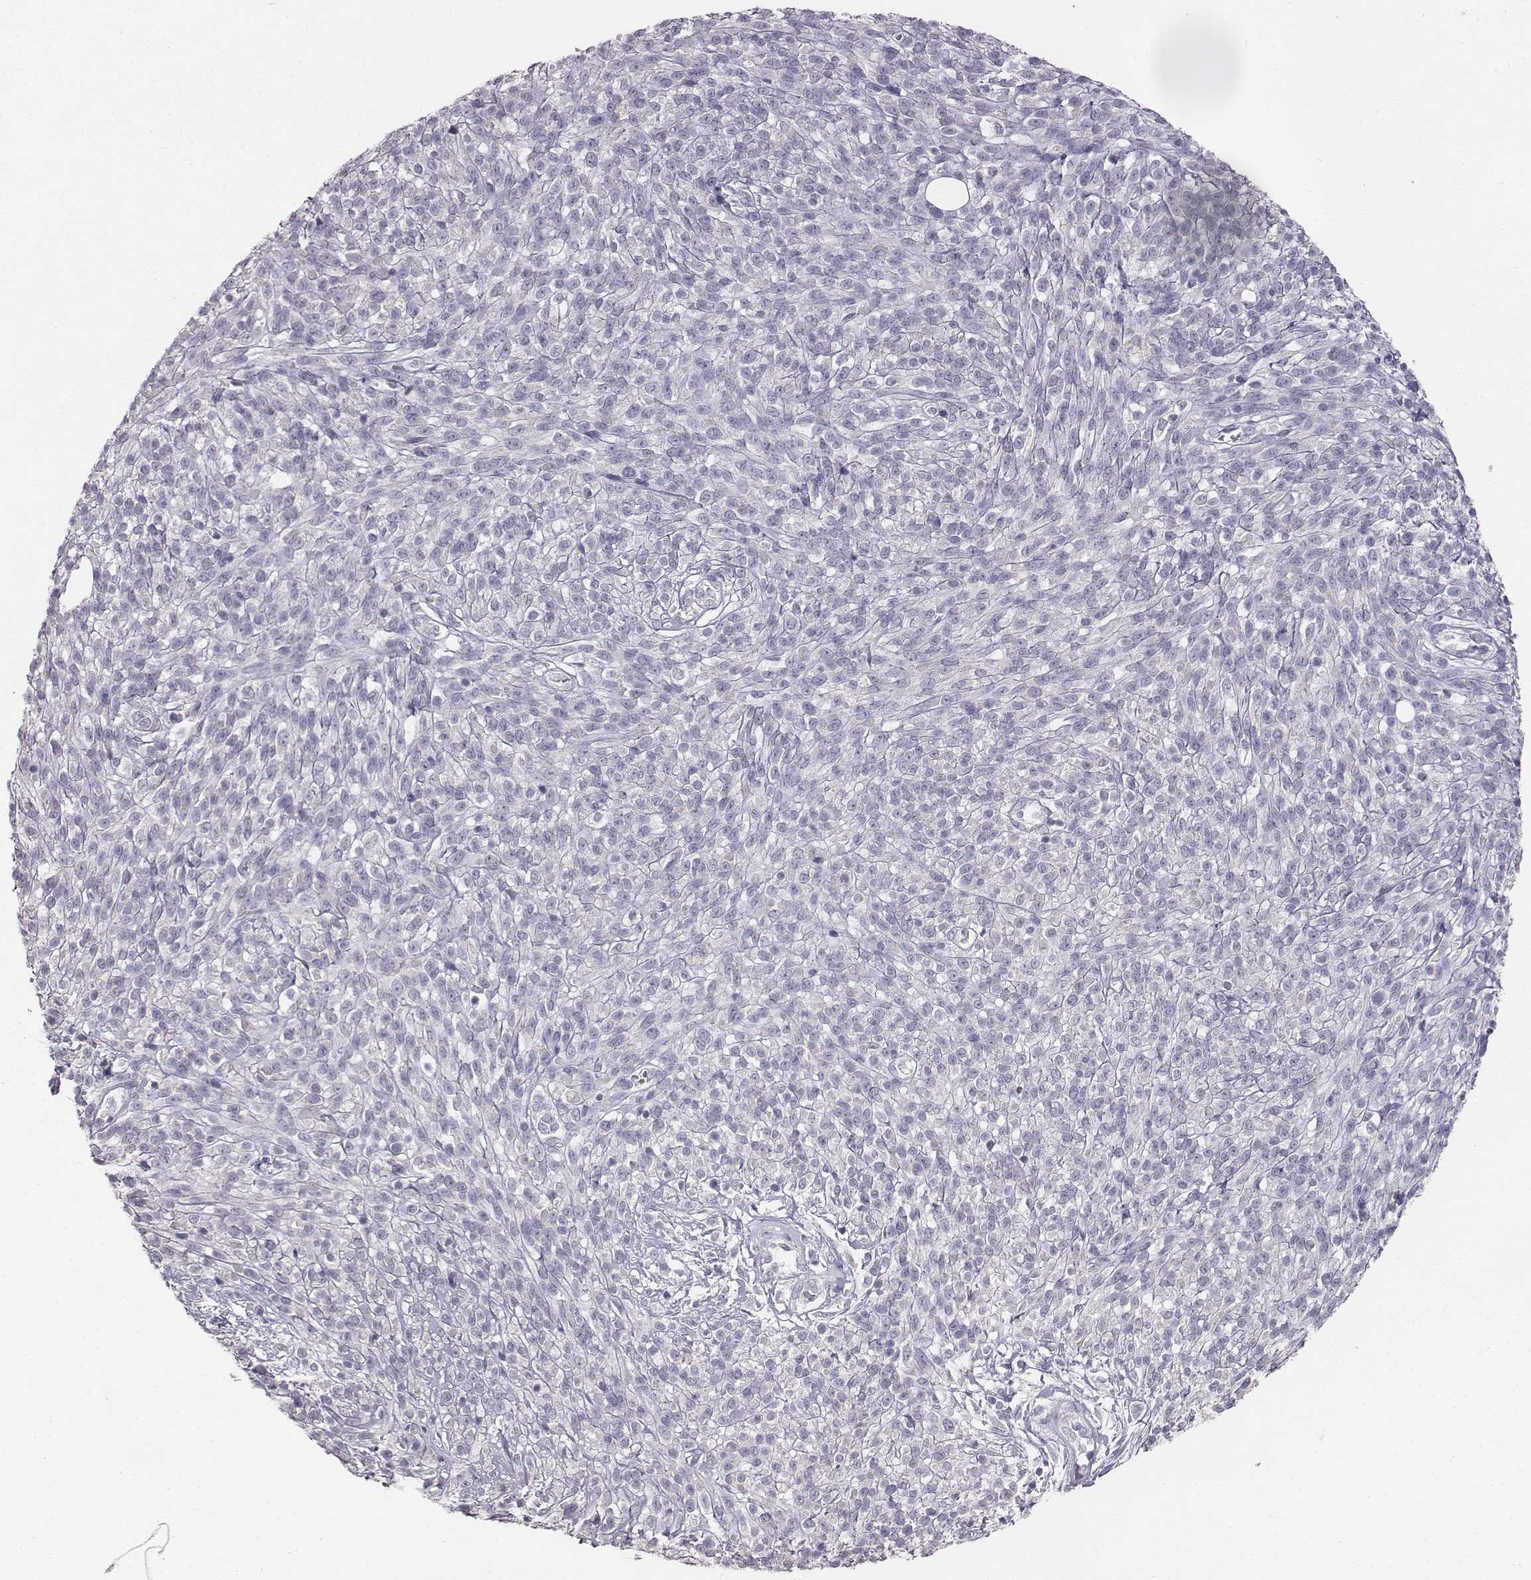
{"staining": {"intensity": "negative", "quantity": "none", "location": "none"}, "tissue": "melanoma", "cell_type": "Tumor cells", "image_type": "cancer", "snomed": [{"axis": "morphology", "description": "Malignant melanoma, NOS"}, {"axis": "topography", "description": "Skin"}, {"axis": "topography", "description": "Skin of trunk"}], "caption": "An image of human malignant melanoma is negative for staining in tumor cells.", "gene": "ABCD3", "patient": {"sex": "male", "age": 74}}